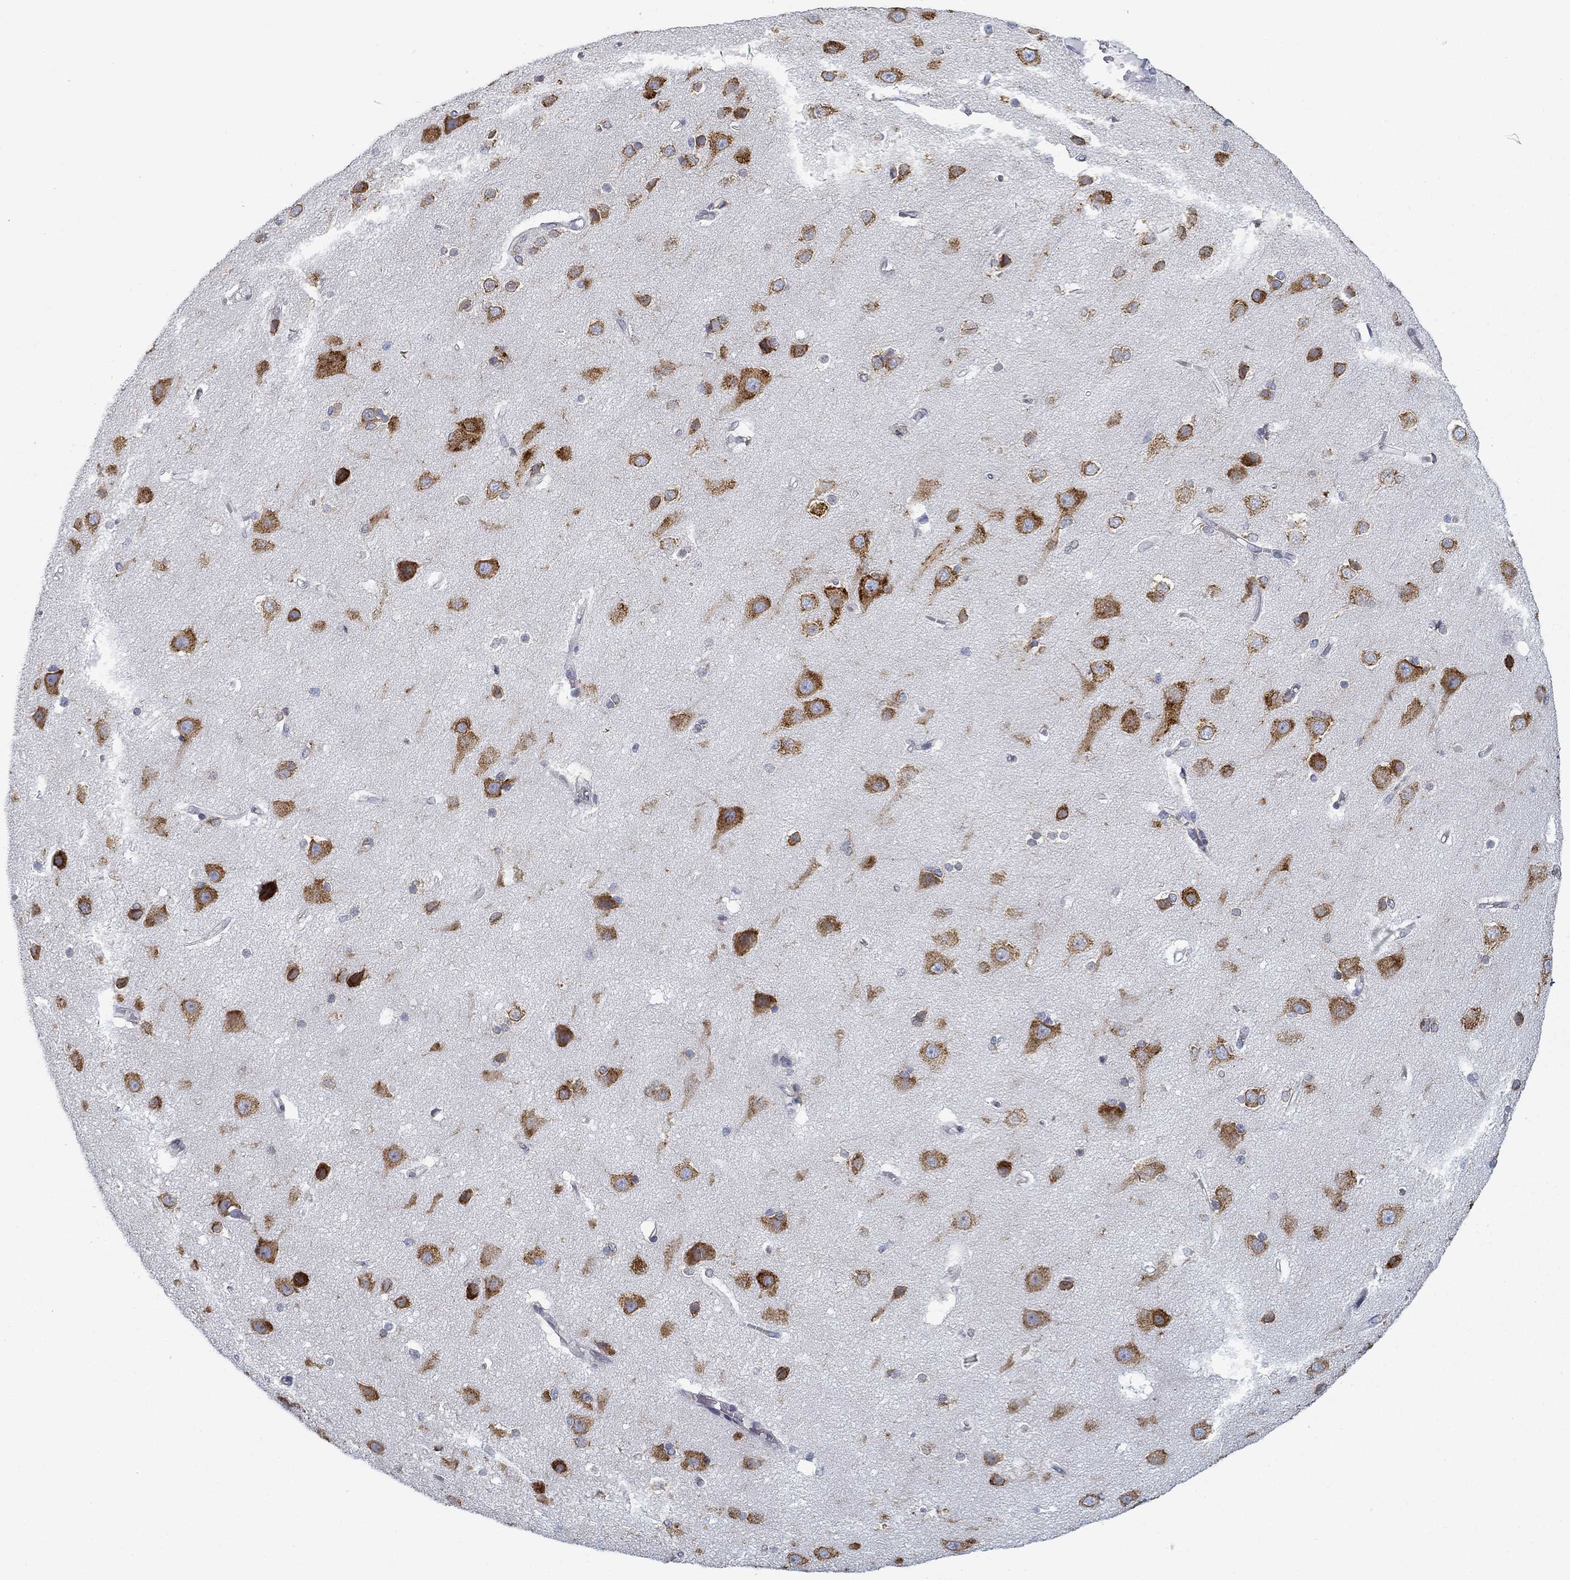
{"staining": {"intensity": "negative", "quantity": "none", "location": "none"}, "tissue": "cerebral cortex", "cell_type": "Endothelial cells", "image_type": "normal", "snomed": [{"axis": "morphology", "description": "Normal tissue, NOS"}, {"axis": "topography", "description": "Cerebral cortex"}], "caption": "An immunohistochemistry histopathology image of unremarkable cerebral cortex is shown. There is no staining in endothelial cells of cerebral cortex. (Brightfield microscopy of DAB immunohistochemistry (IHC) at high magnification).", "gene": "FXR1", "patient": {"sex": "male", "age": 37}}